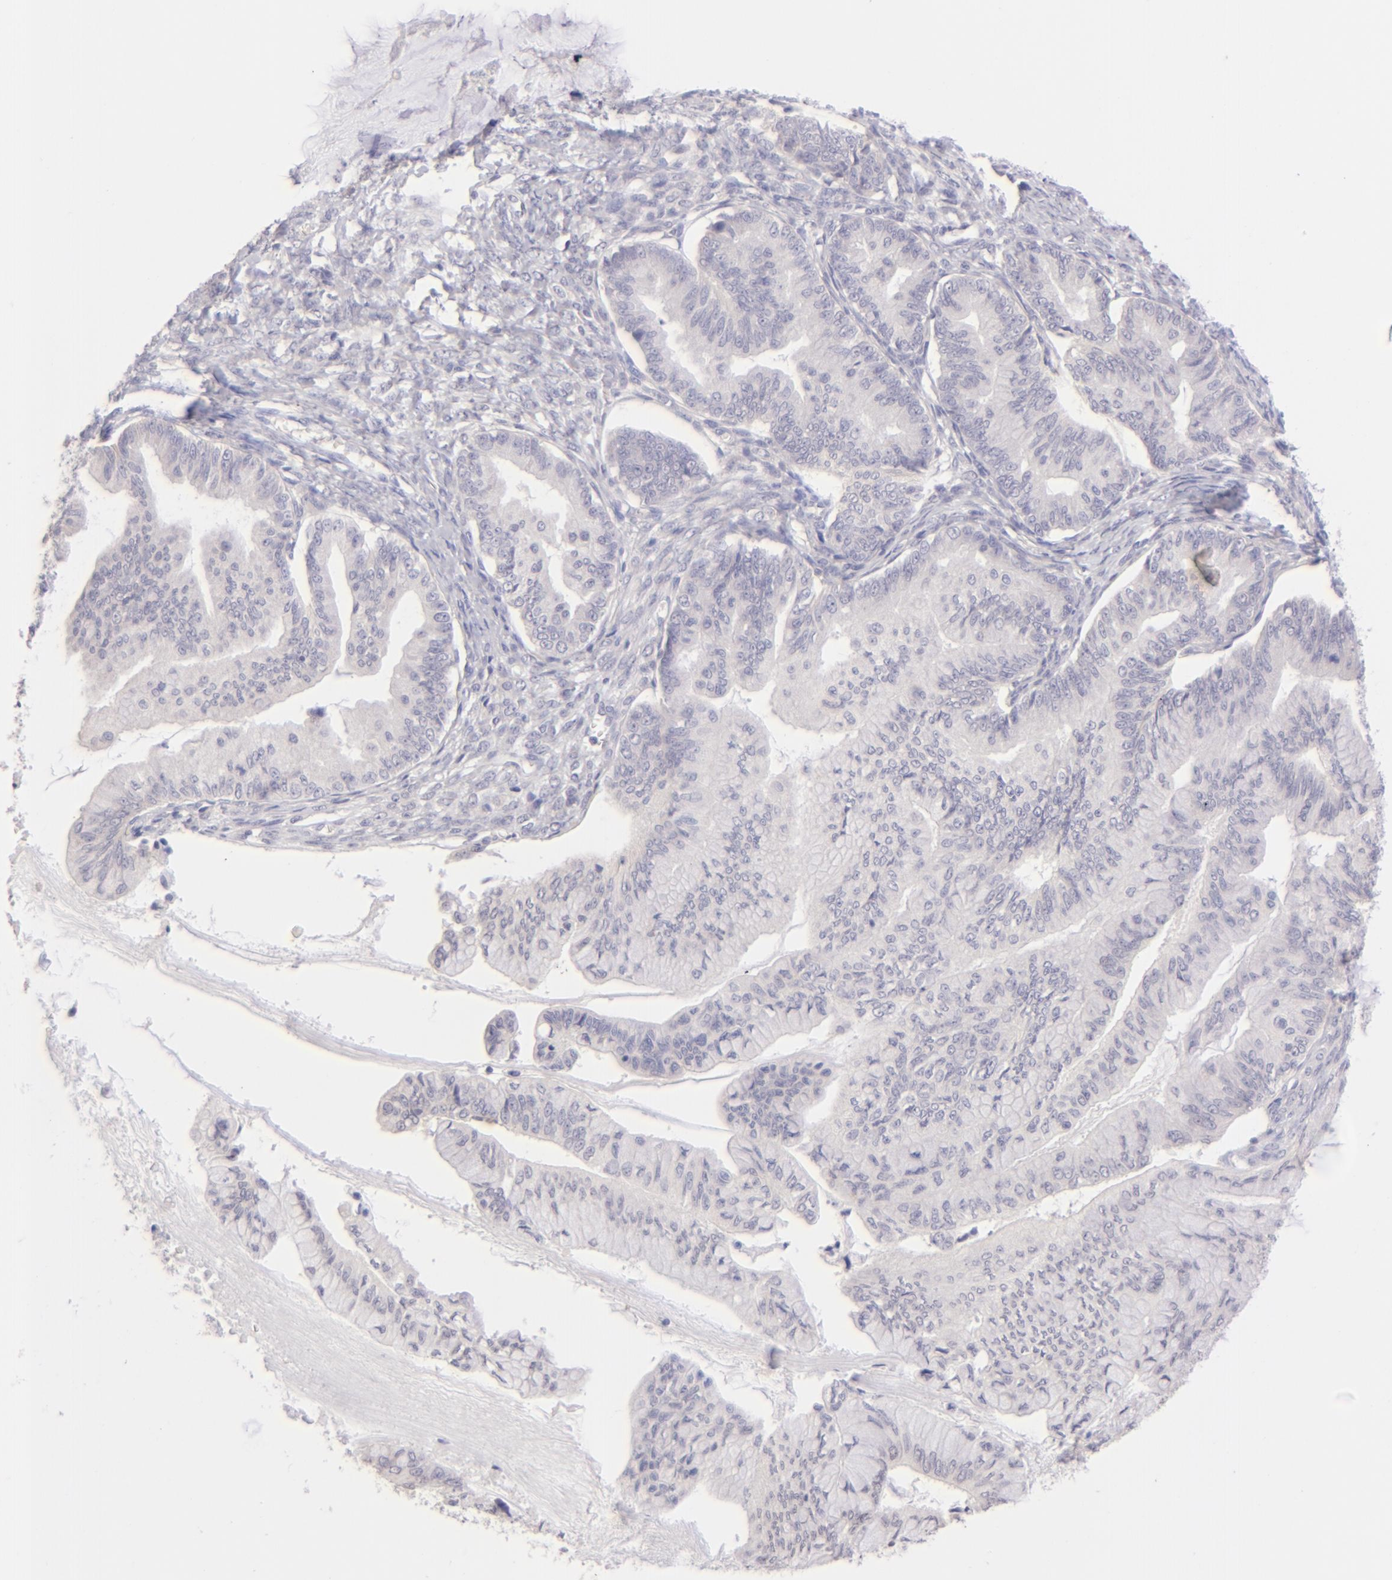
{"staining": {"intensity": "negative", "quantity": "none", "location": "none"}, "tissue": "ovarian cancer", "cell_type": "Tumor cells", "image_type": "cancer", "snomed": [{"axis": "morphology", "description": "Cystadenocarcinoma, mucinous, NOS"}, {"axis": "topography", "description": "Ovary"}], "caption": "IHC image of ovarian cancer stained for a protein (brown), which demonstrates no staining in tumor cells.", "gene": "MAGEA1", "patient": {"sex": "female", "age": 36}}